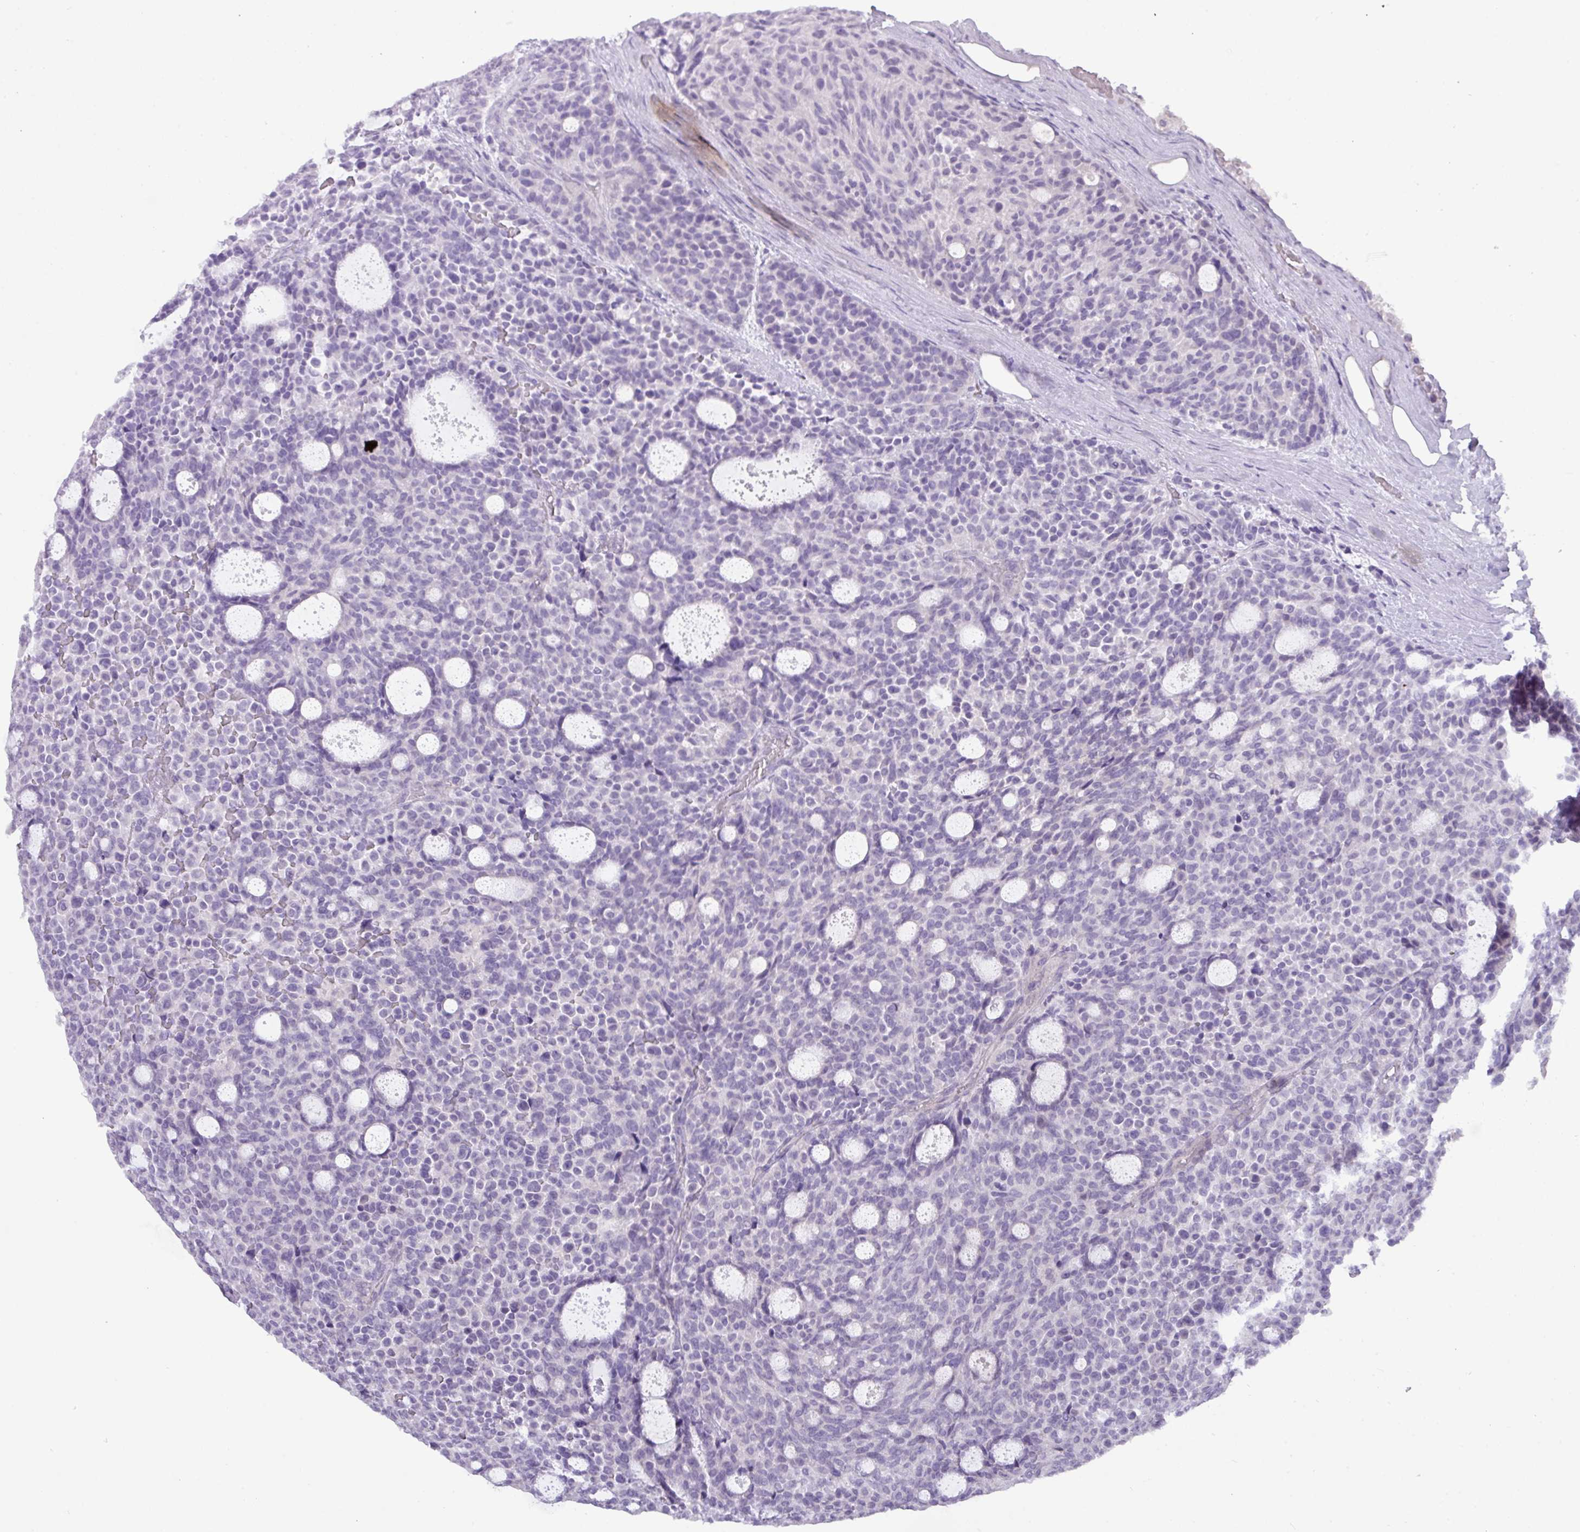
{"staining": {"intensity": "negative", "quantity": "none", "location": "none"}, "tissue": "carcinoid", "cell_type": "Tumor cells", "image_type": "cancer", "snomed": [{"axis": "morphology", "description": "Carcinoid, malignant, NOS"}, {"axis": "topography", "description": "Pancreas"}], "caption": "Micrograph shows no significant protein staining in tumor cells of carcinoid. The staining was performed using DAB (3,3'-diaminobenzidine) to visualize the protein expression in brown, while the nuclei were stained in blue with hematoxylin (Magnification: 20x).", "gene": "RIPPLY1", "patient": {"sex": "female", "age": 54}}